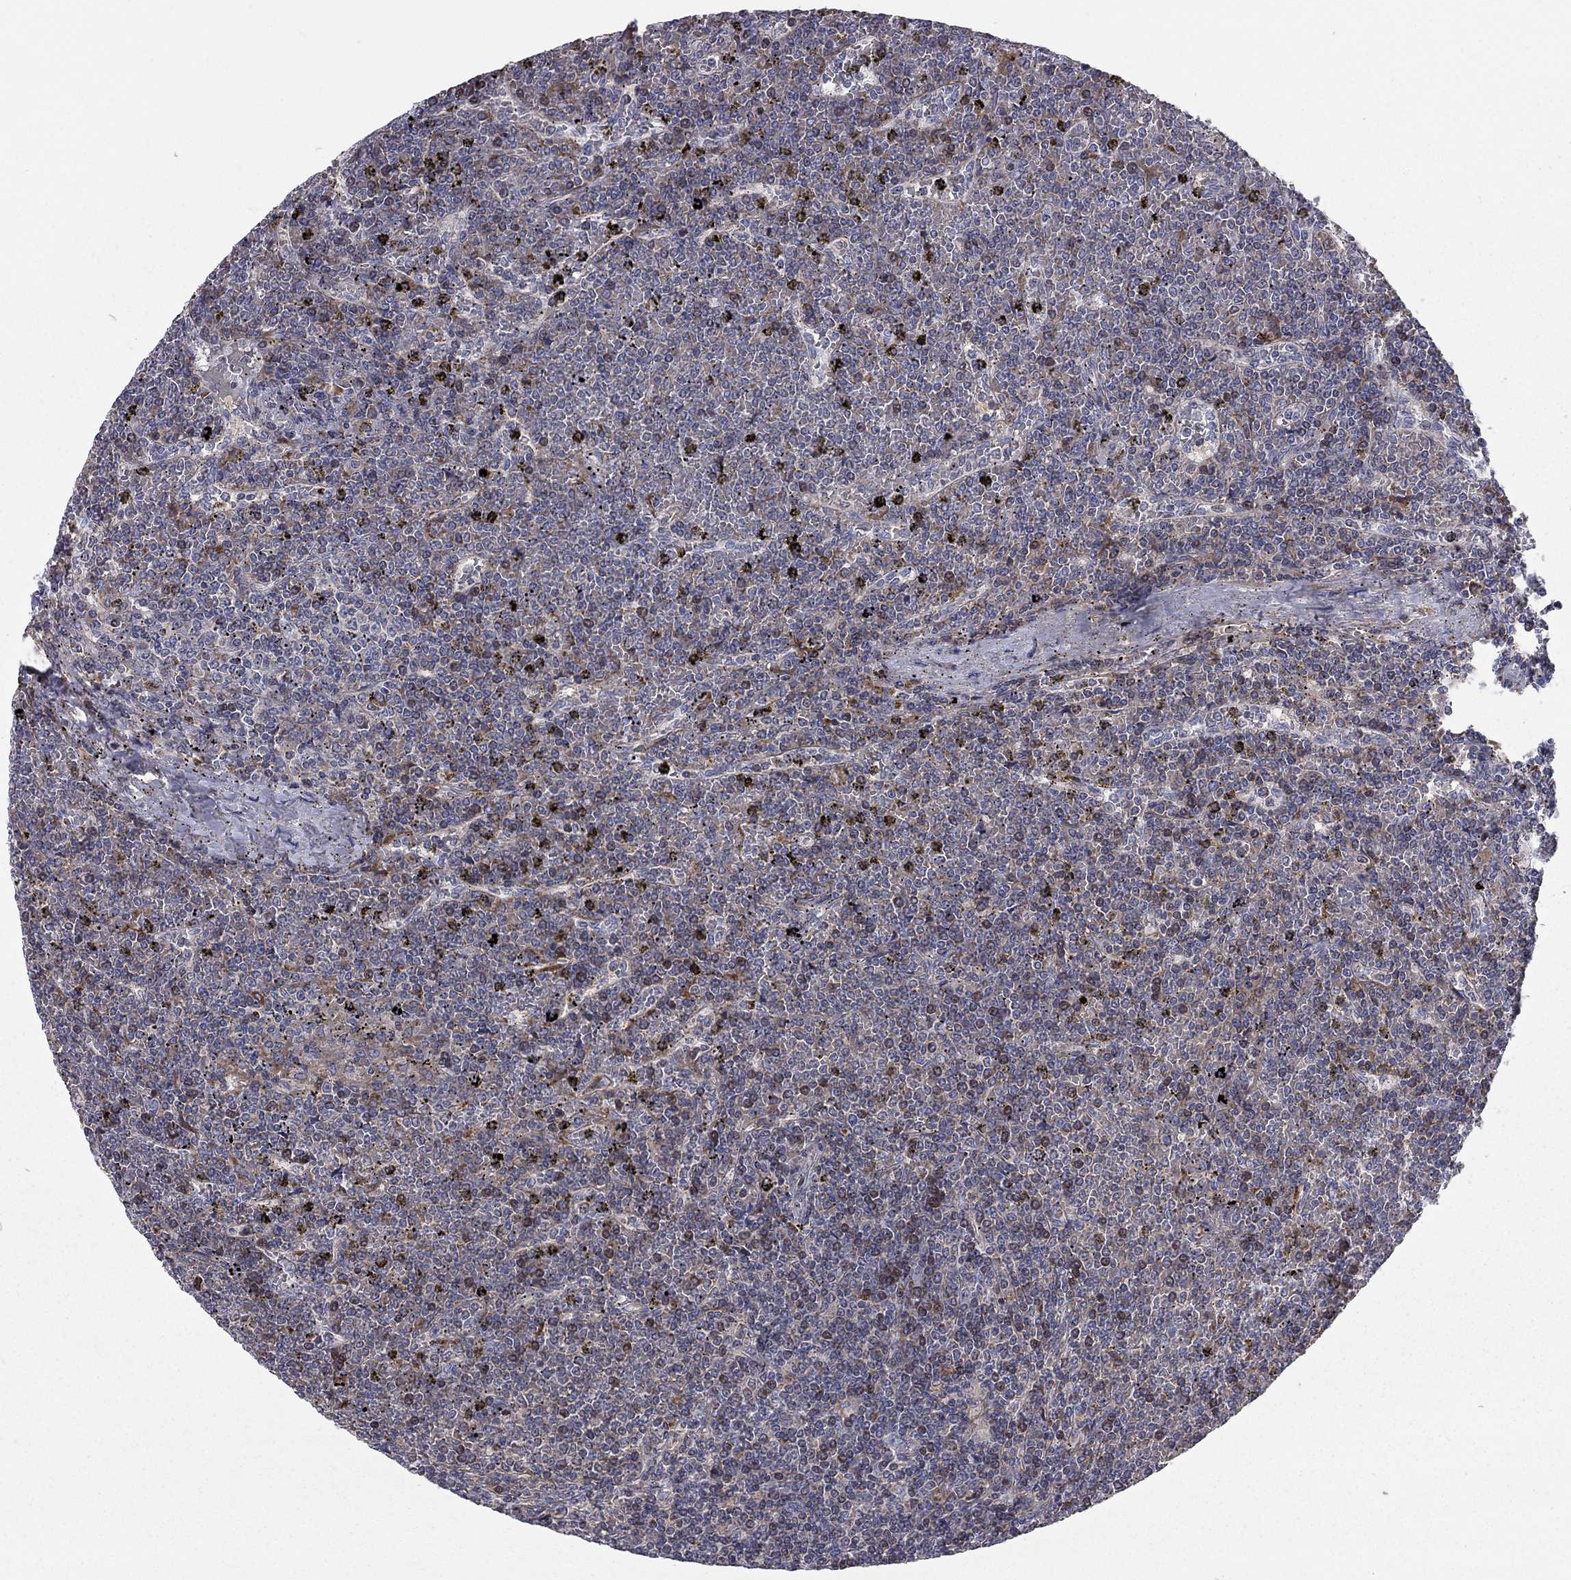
{"staining": {"intensity": "negative", "quantity": "none", "location": "none"}, "tissue": "lymphoma", "cell_type": "Tumor cells", "image_type": "cancer", "snomed": [{"axis": "morphology", "description": "Malignant lymphoma, non-Hodgkin's type, Low grade"}, {"axis": "topography", "description": "Spleen"}], "caption": "An image of human lymphoma is negative for staining in tumor cells.", "gene": "KANSL1L", "patient": {"sex": "female", "age": 19}}